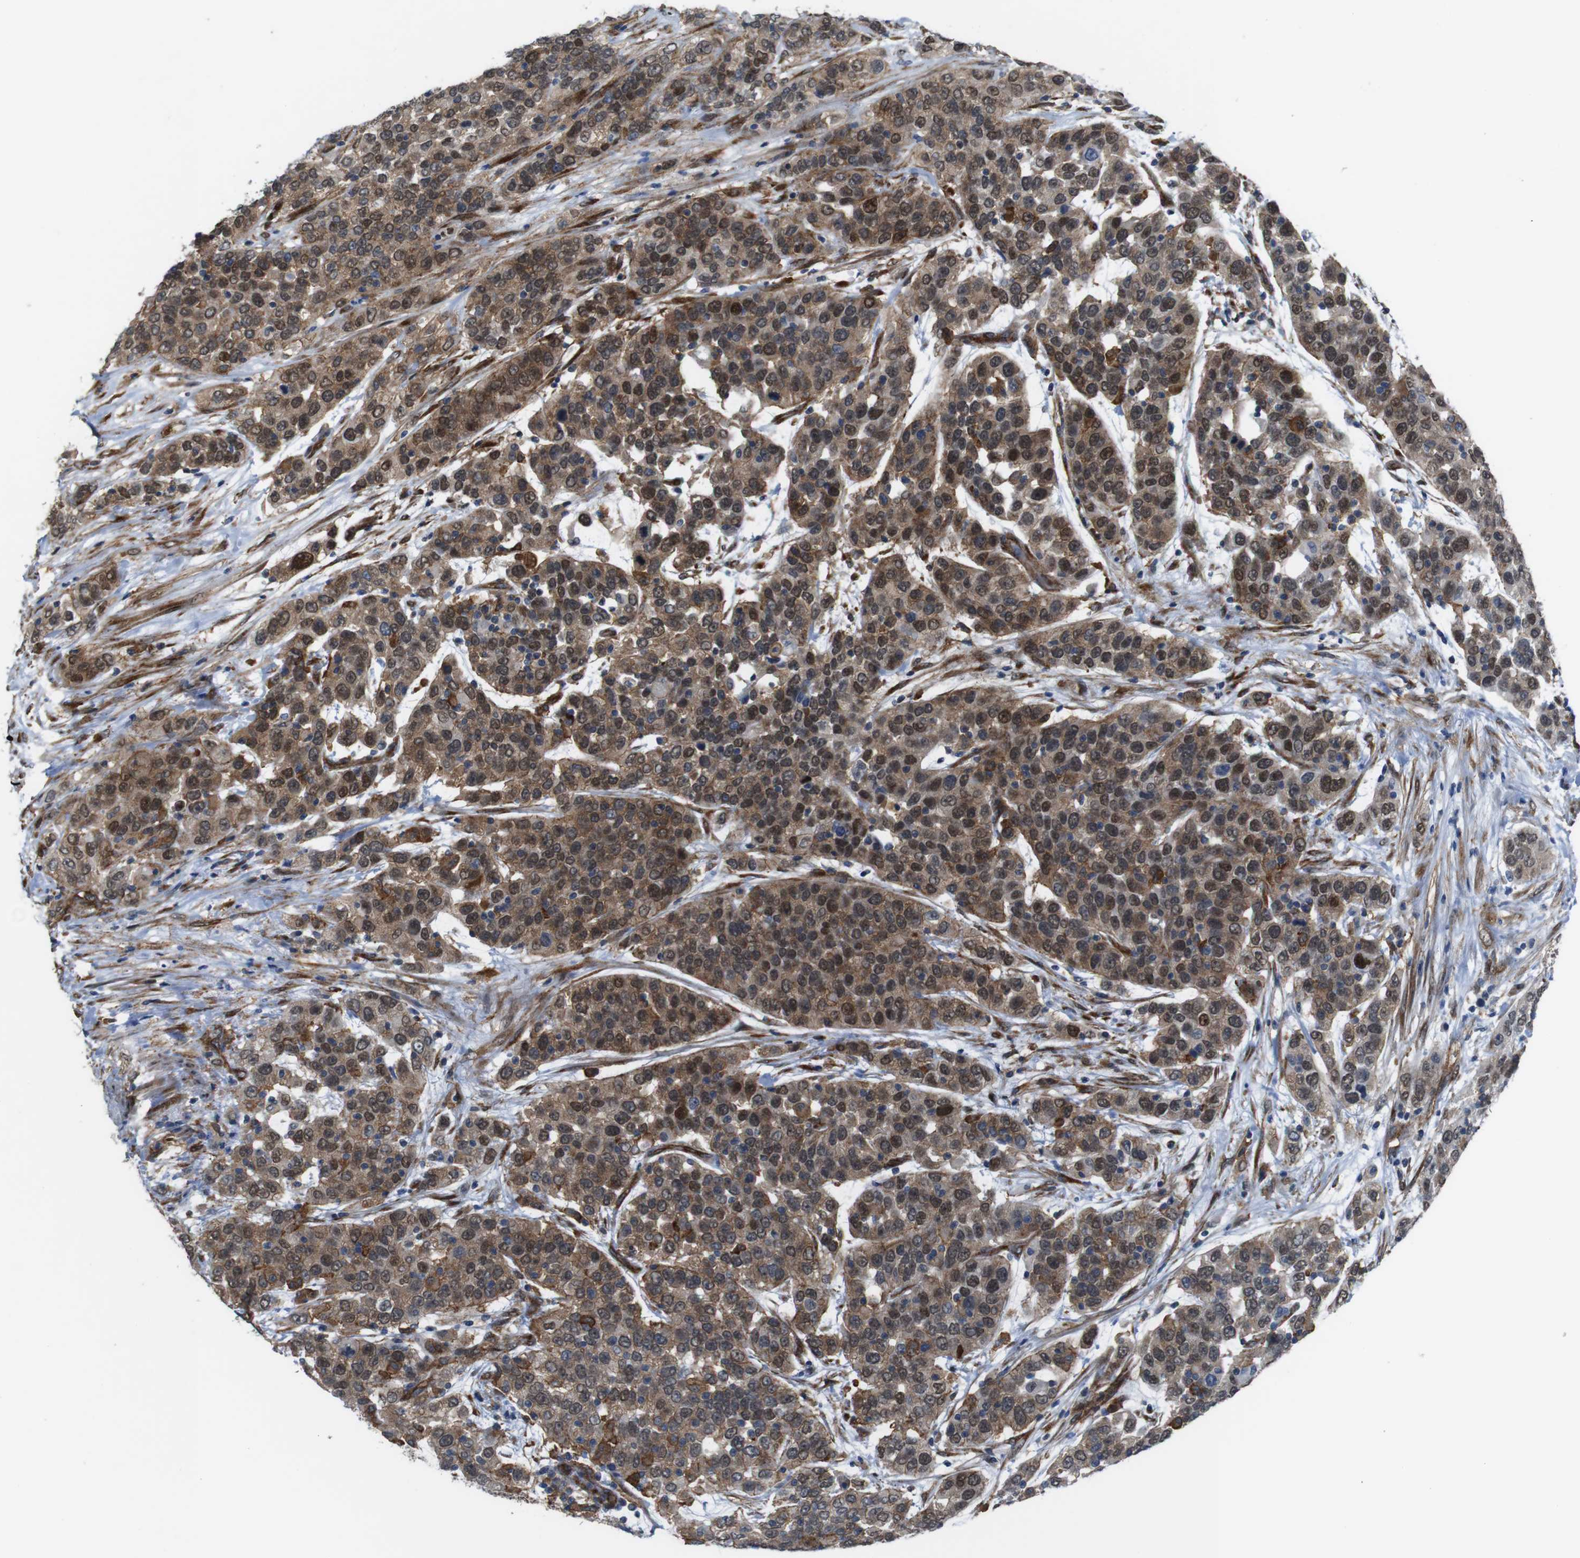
{"staining": {"intensity": "moderate", "quantity": ">75%", "location": "cytoplasmic/membranous,nuclear"}, "tissue": "urothelial cancer", "cell_type": "Tumor cells", "image_type": "cancer", "snomed": [{"axis": "morphology", "description": "Urothelial carcinoma, High grade"}, {"axis": "topography", "description": "Urinary bladder"}], "caption": "Urothelial cancer stained with a protein marker shows moderate staining in tumor cells.", "gene": "PTGER4", "patient": {"sex": "female", "age": 80}}